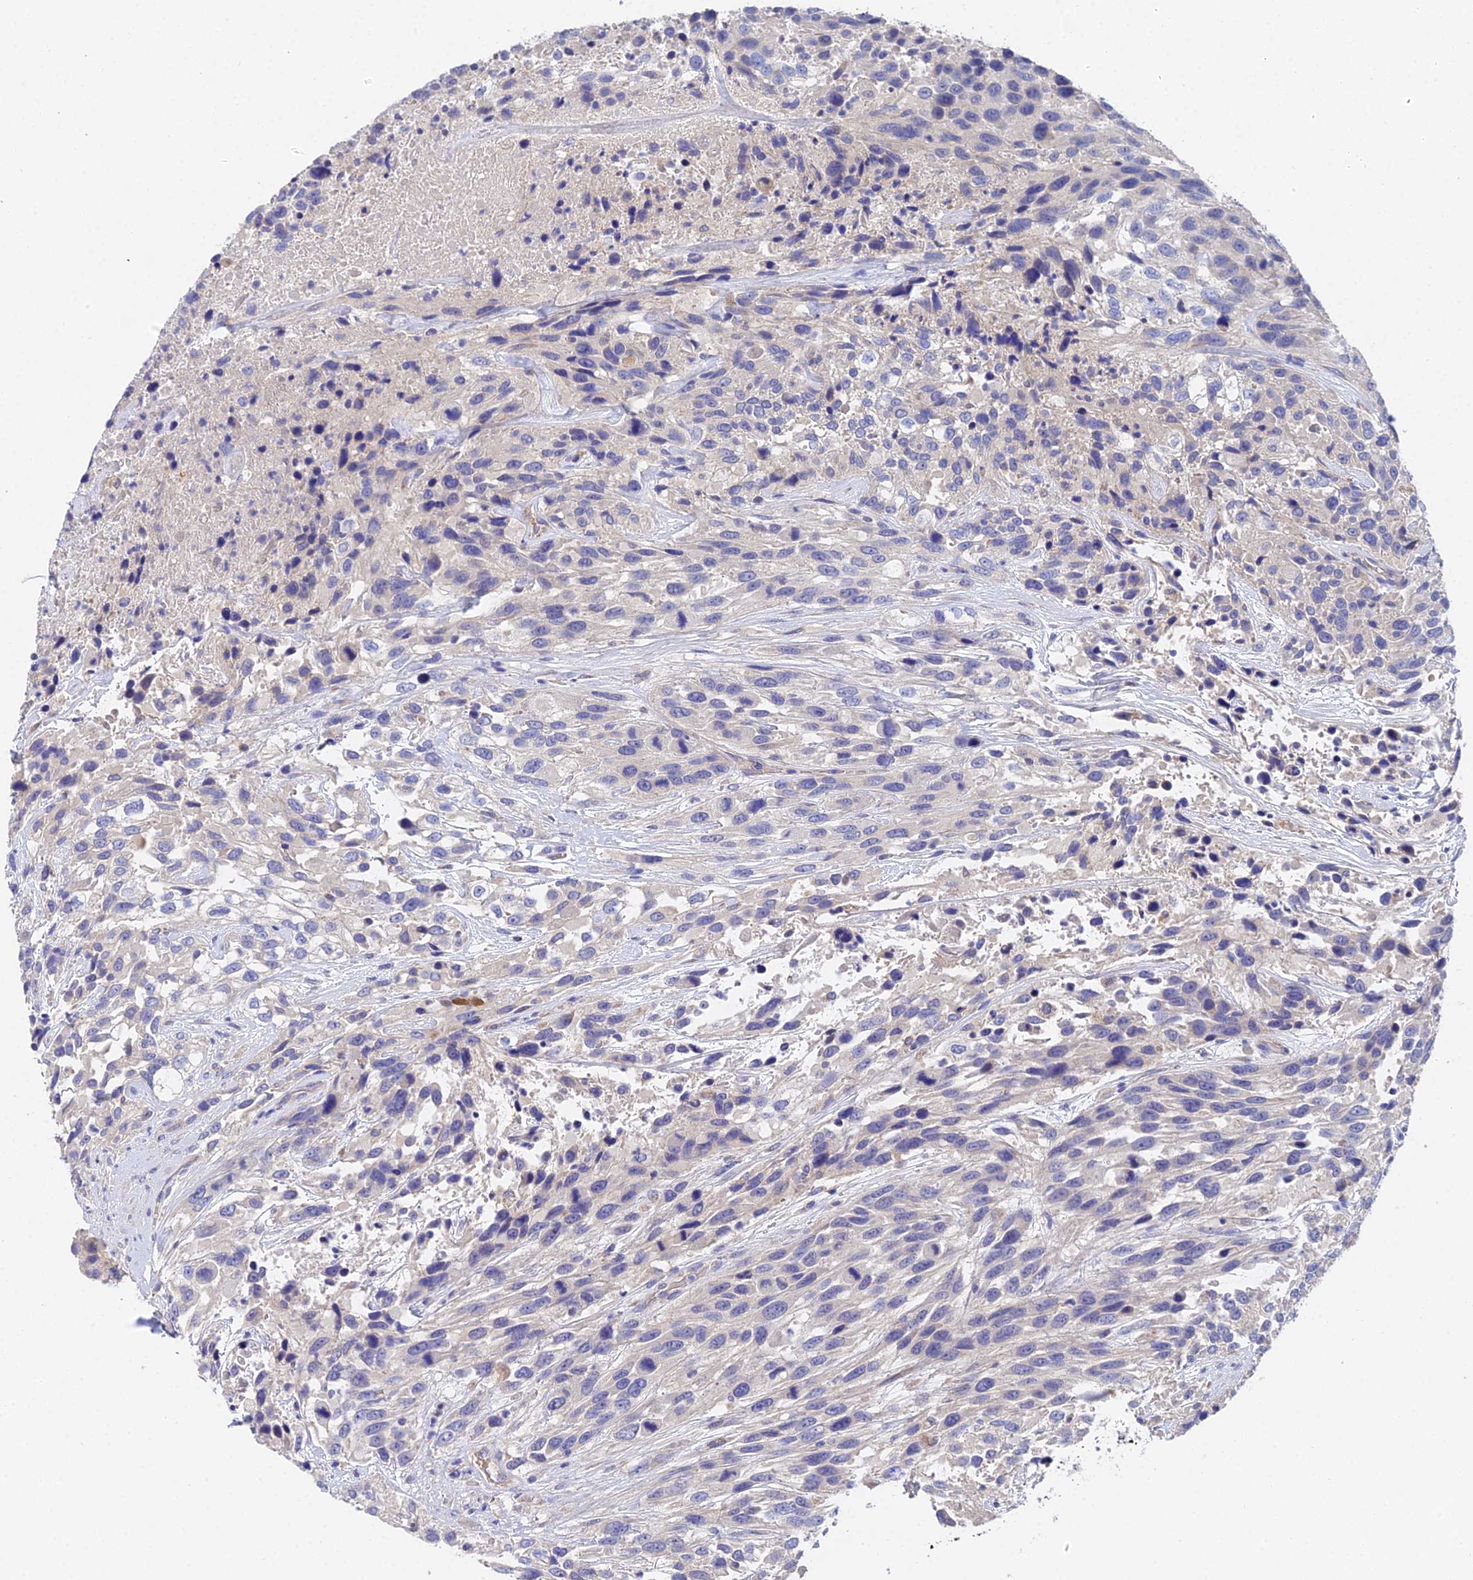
{"staining": {"intensity": "negative", "quantity": "none", "location": "none"}, "tissue": "urothelial cancer", "cell_type": "Tumor cells", "image_type": "cancer", "snomed": [{"axis": "morphology", "description": "Urothelial carcinoma, High grade"}, {"axis": "topography", "description": "Urinary bladder"}], "caption": "Urothelial cancer stained for a protein using immunohistochemistry exhibits no staining tumor cells.", "gene": "UBE2L3", "patient": {"sex": "female", "age": 70}}